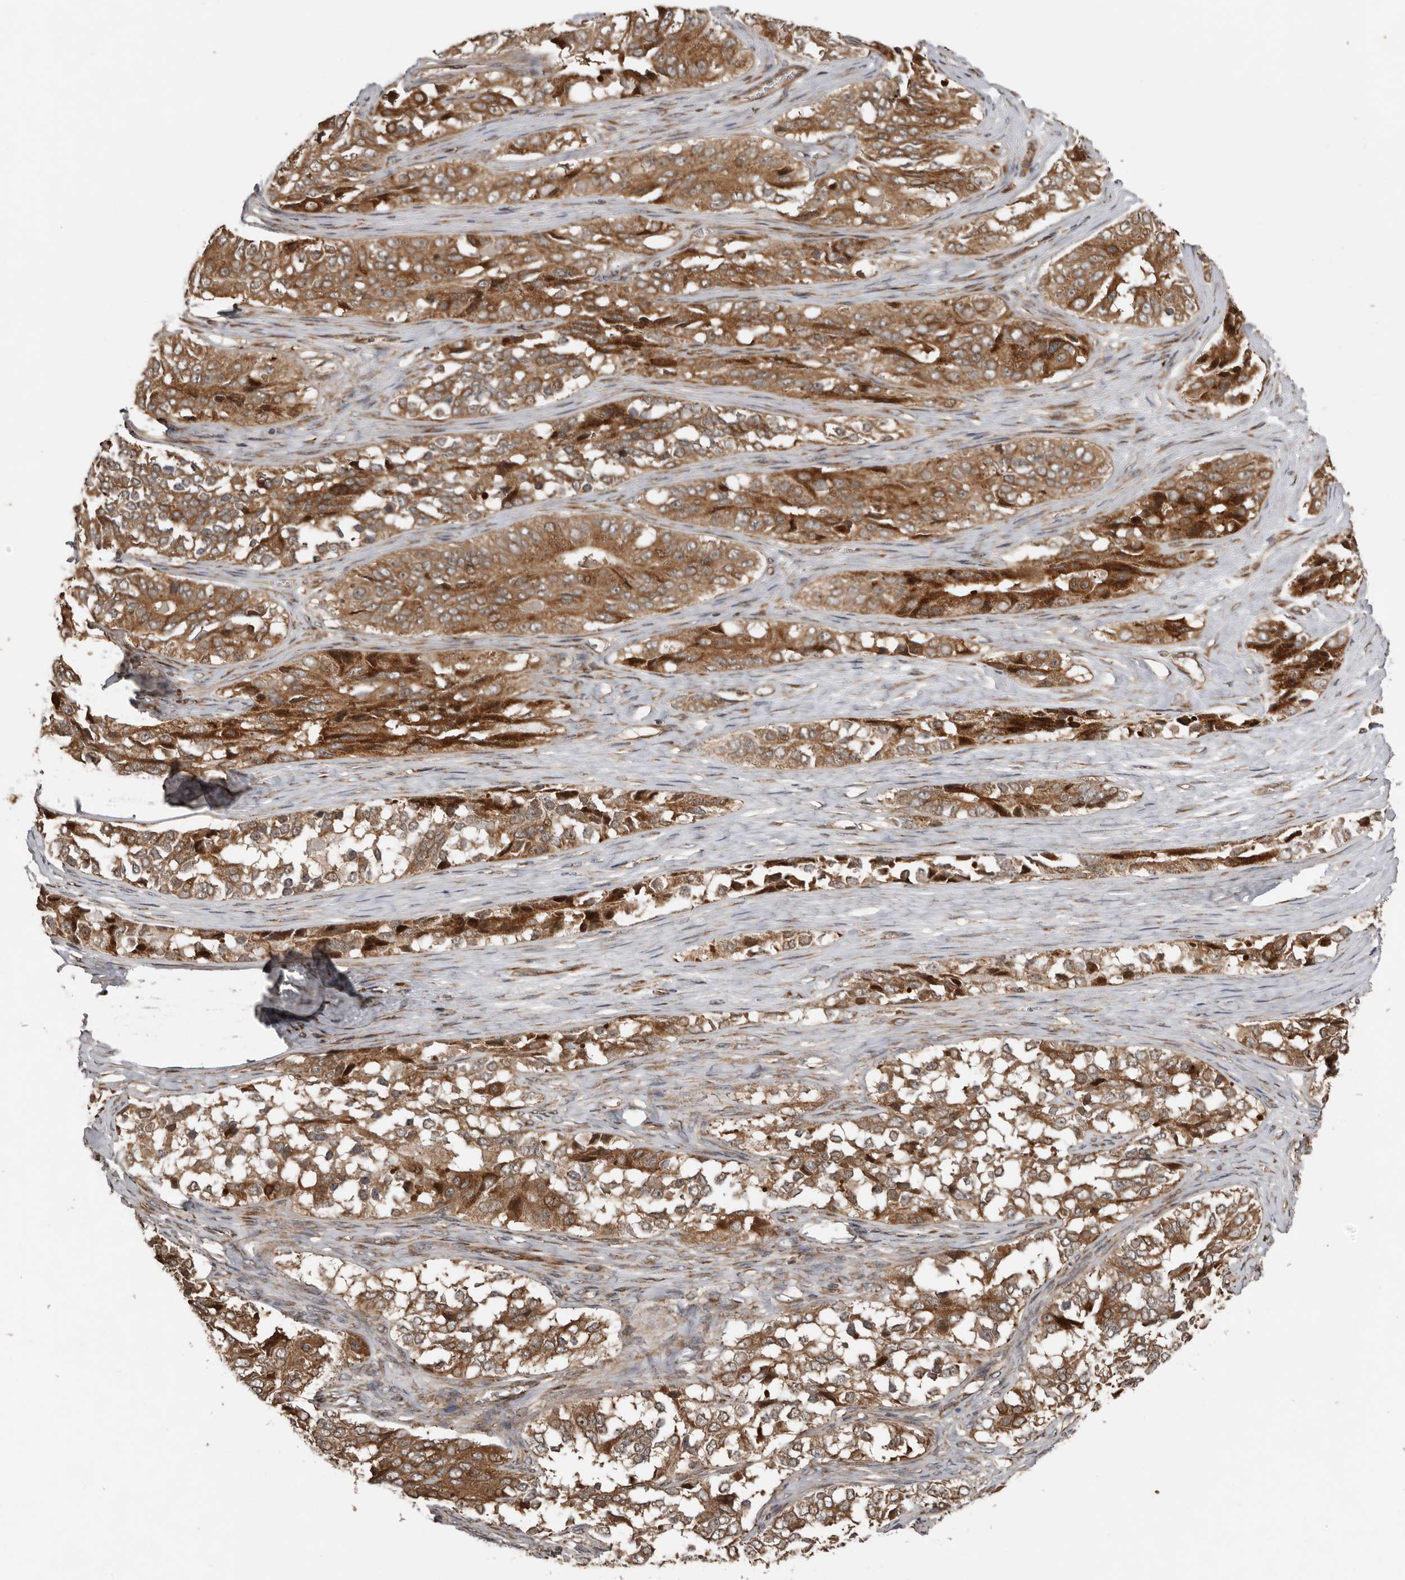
{"staining": {"intensity": "moderate", "quantity": ">75%", "location": "cytoplasmic/membranous"}, "tissue": "ovarian cancer", "cell_type": "Tumor cells", "image_type": "cancer", "snomed": [{"axis": "morphology", "description": "Carcinoma, endometroid"}, {"axis": "topography", "description": "Ovary"}], "caption": "High-magnification brightfield microscopy of endometroid carcinoma (ovarian) stained with DAB (brown) and counterstained with hematoxylin (blue). tumor cells exhibit moderate cytoplasmic/membranous staining is seen in about>75% of cells.", "gene": "CCDC190", "patient": {"sex": "female", "age": 51}}